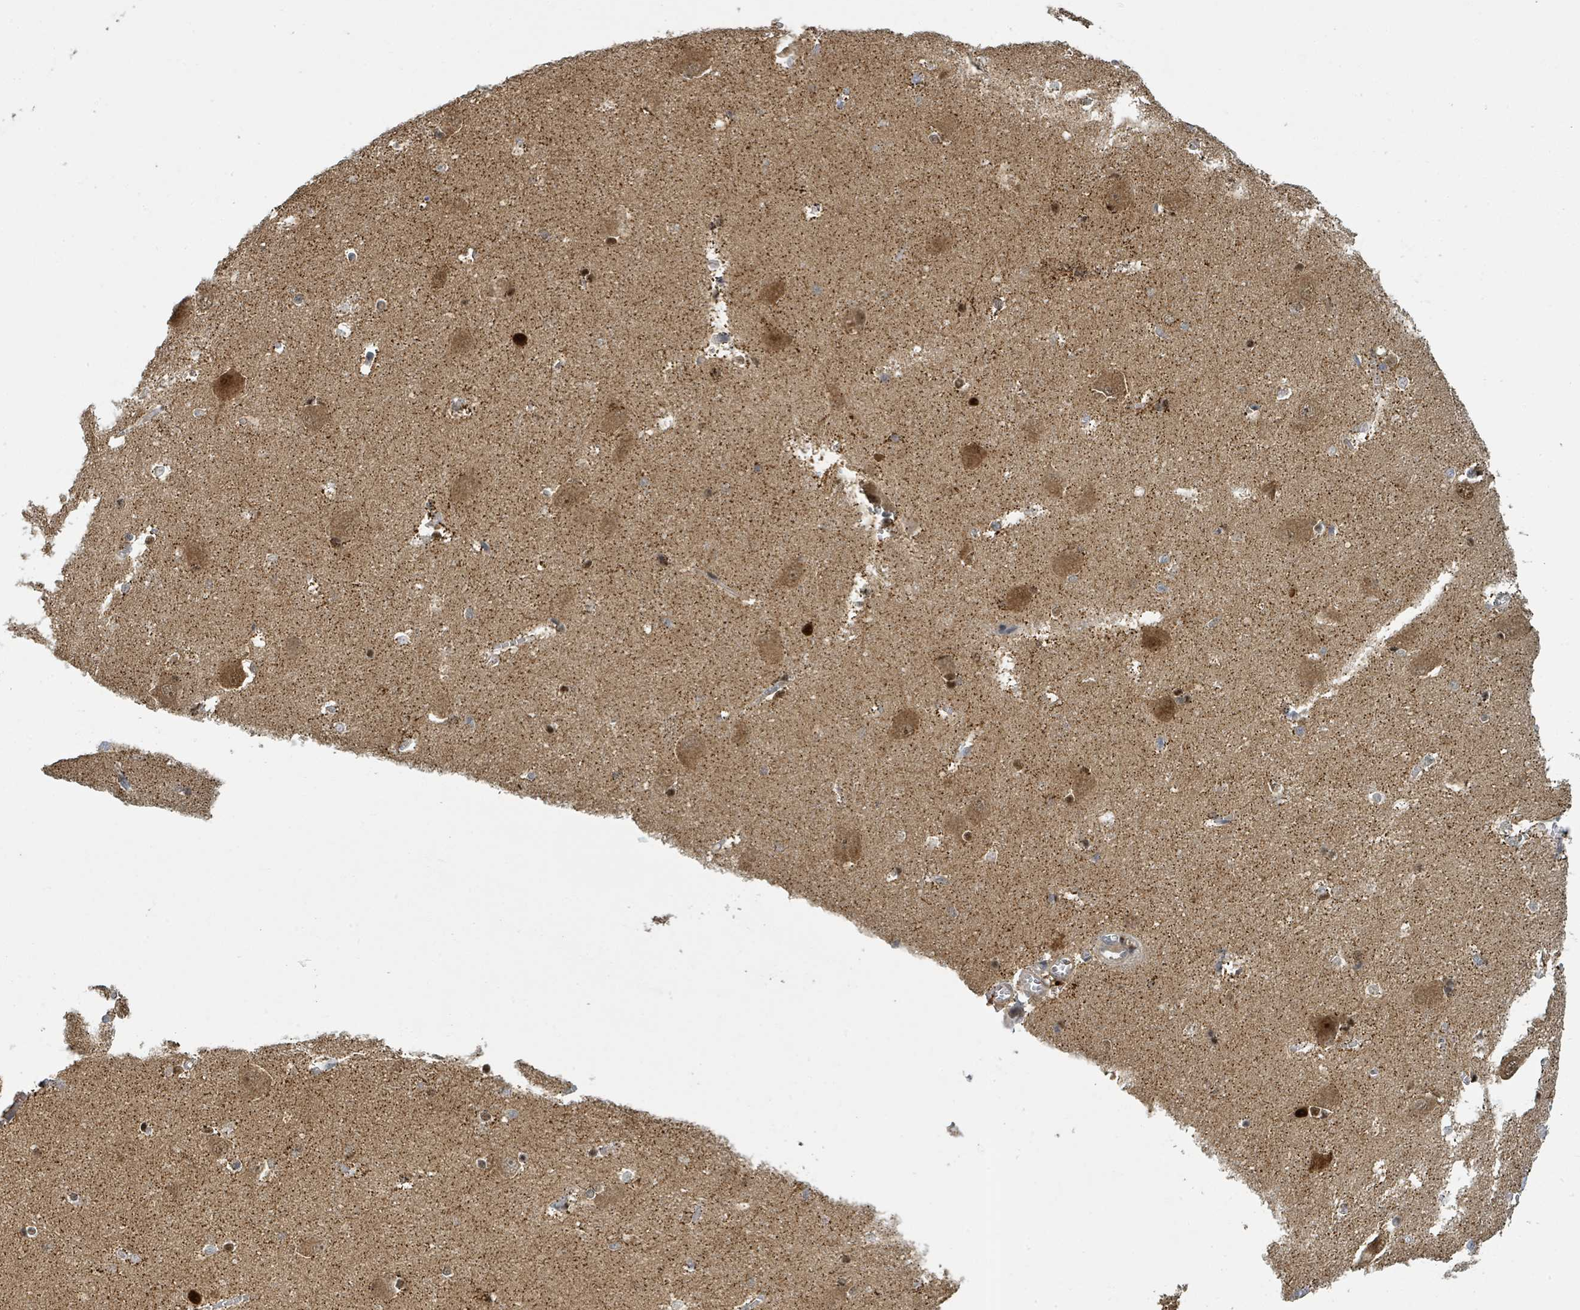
{"staining": {"intensity": "moderate", "quantity": "25%-75%", "location": "cytoplasmic/membranous,nuclear"}, "tissue": "hippocampus", "cell_type": "Glial cells", "image_type": "normal", "snomed": [{"axis": "morphology", "description": "Normal tissue, NOS"}, {"axis": "topography", "description": "Hippocampus"}], "caption": "The micrograph shows staining of benign hippocampus, revealing moderate cytoplasmic/membranous,nuclear protein staining (brown color) within glial cells.", "gene": "PSMB7", "patient": {"sex": "female", "age": 64}}